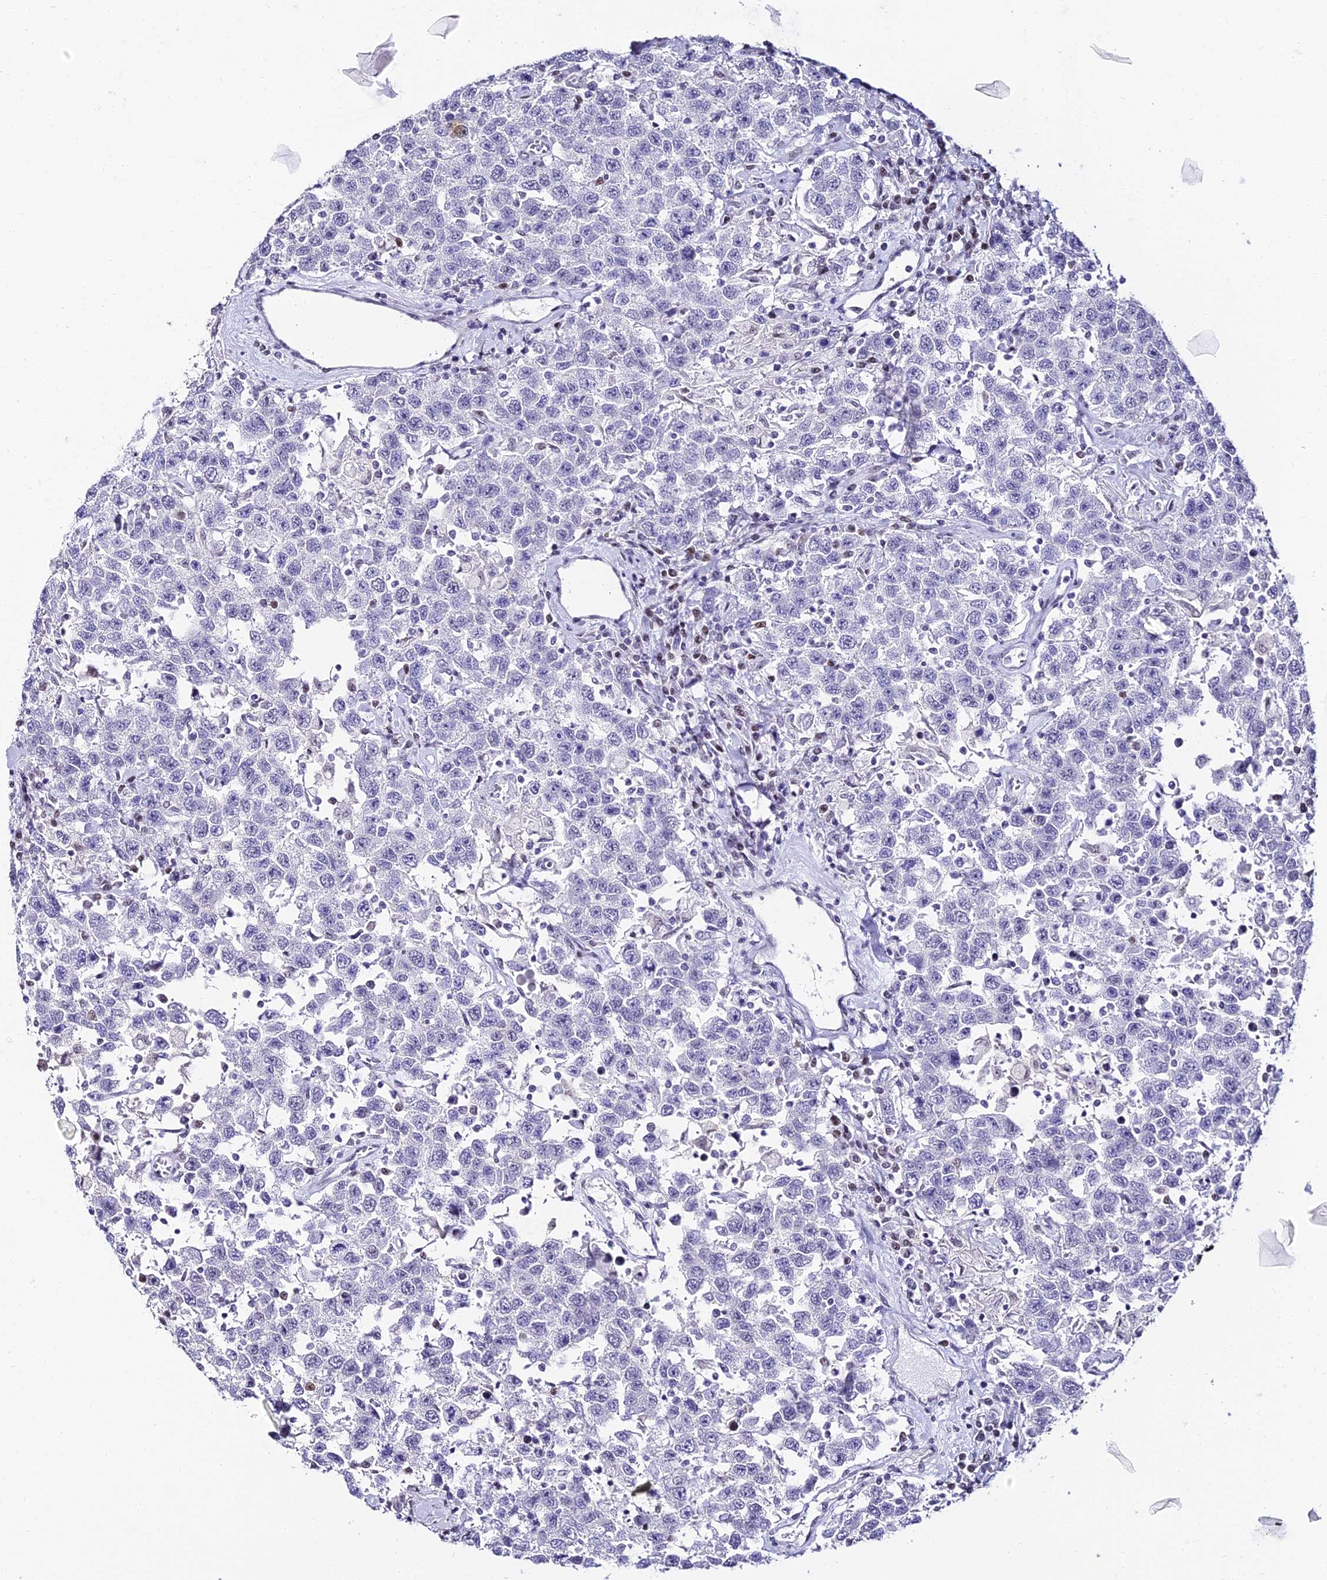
{"staining": {"intensity": "negative", "quantity": "none", "location": "none"}, "tissue": "testis cancer", "cell_type": "Tumor cells", "image_type": "cancer", "snomed": [{"axis": "morphology", "description": "Seminoma, NOS"}, {"axis": "topography", "description": "Testis"}], "caption": "Immunohistochemistry (IHC) photomicrograph of neoplastic tissue: seminoma (testis) stained with DAB (3,3'-diaminobenzidine) exhibits no significant protein positivity in tumor cells.", "gene": "ABHD14A-ACY1", "patient": {"sex": "male", "age": 41}}